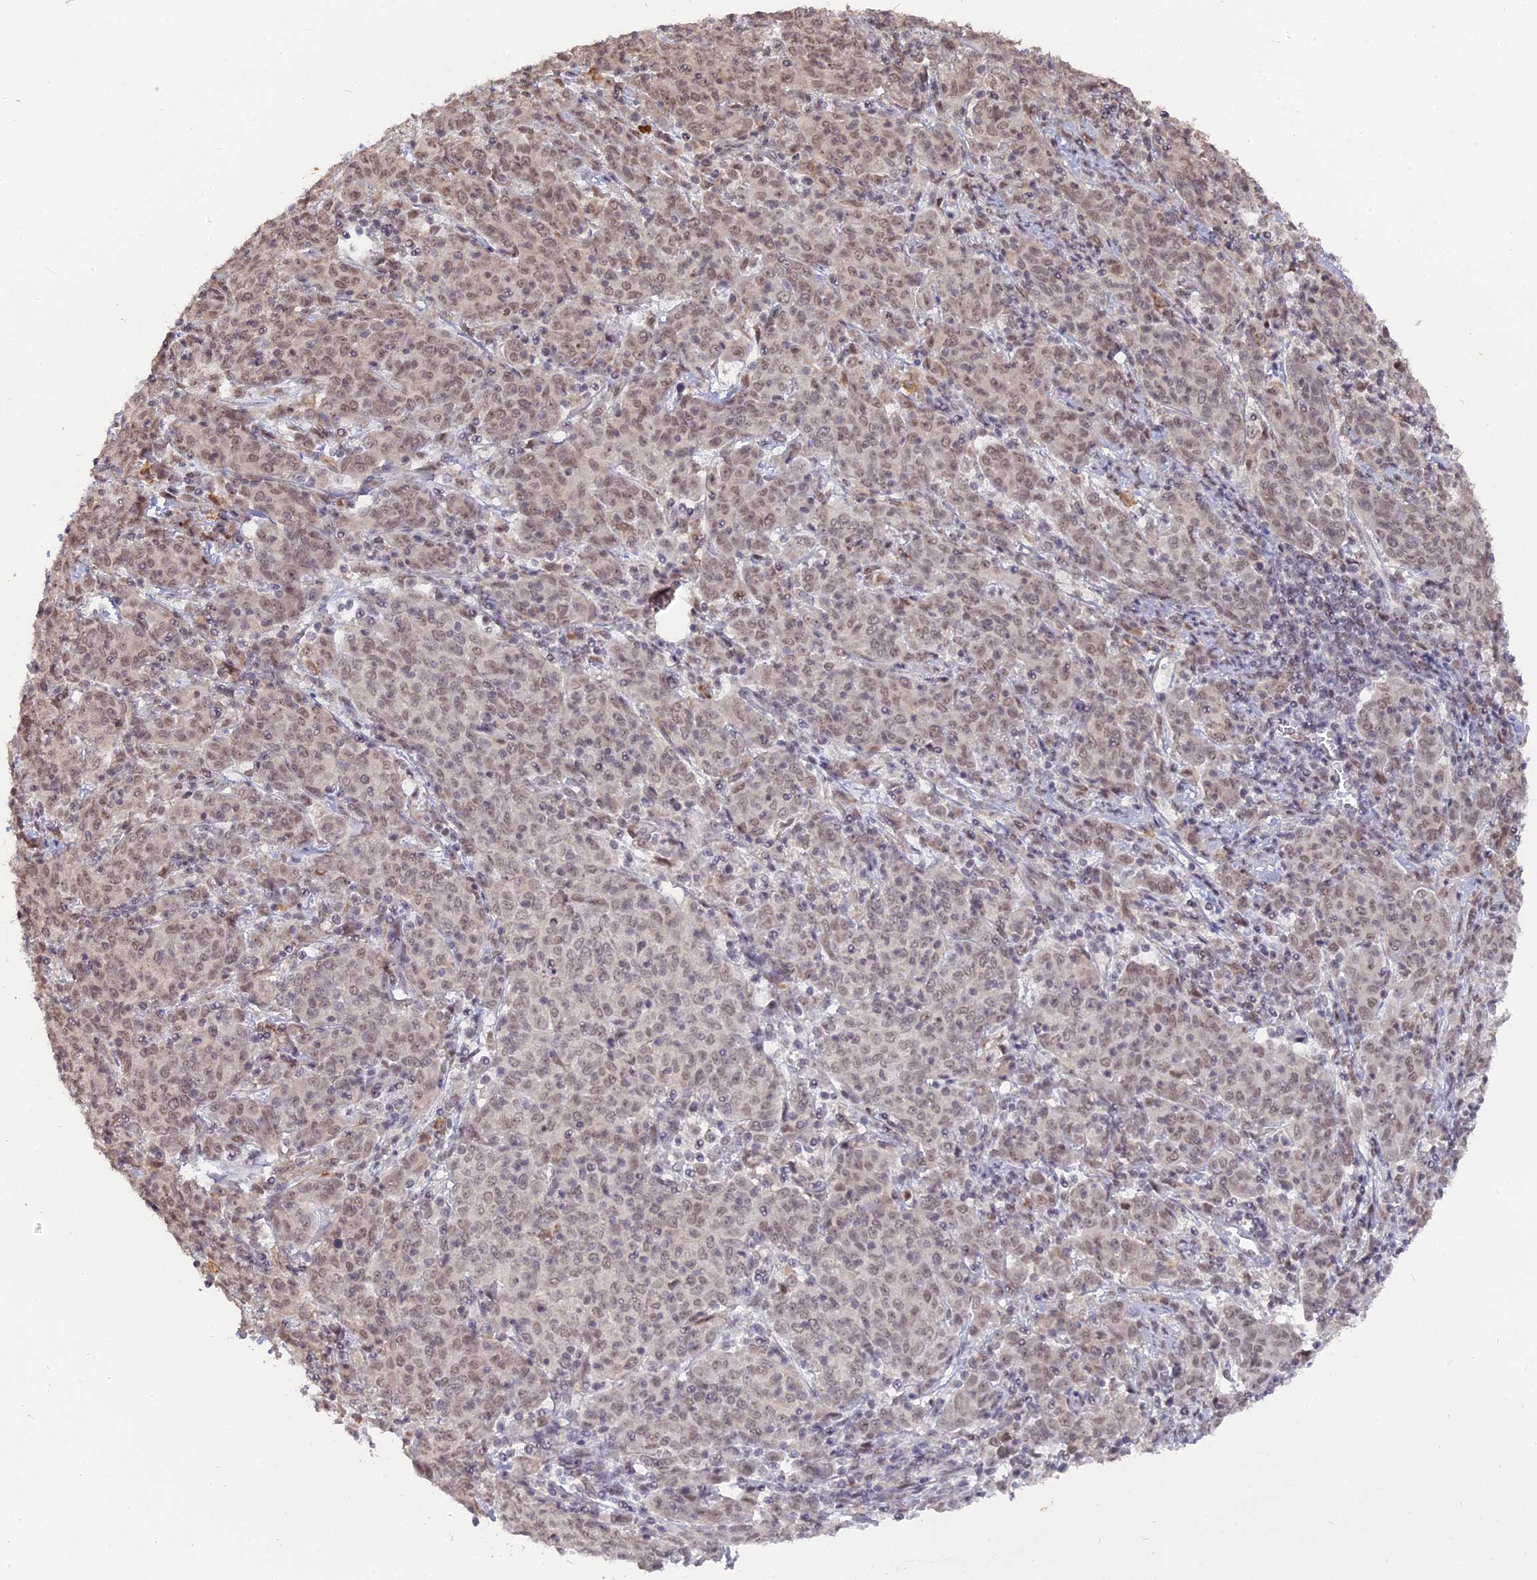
{"staining": {"intensity": "weak", "quantity": "25%-75%", "location": "nuclear"}, "tissue": "cervical cancer", "cell_type": "Tumor cells", "image_type": "cancer", "snomed": [{"axis": "morphology", "description": "Squamous cell carcinoma, NOS"}, {"axis": "topography", "description": "Cervix"}], "caption": "Protein staining of cervical squamous cell carcinoma tissue reveals weak nuclear expression in about 25%-75% of tumor cells.", "gene": "NR1H3", "patient": {"sex": "female", "age": 67}}